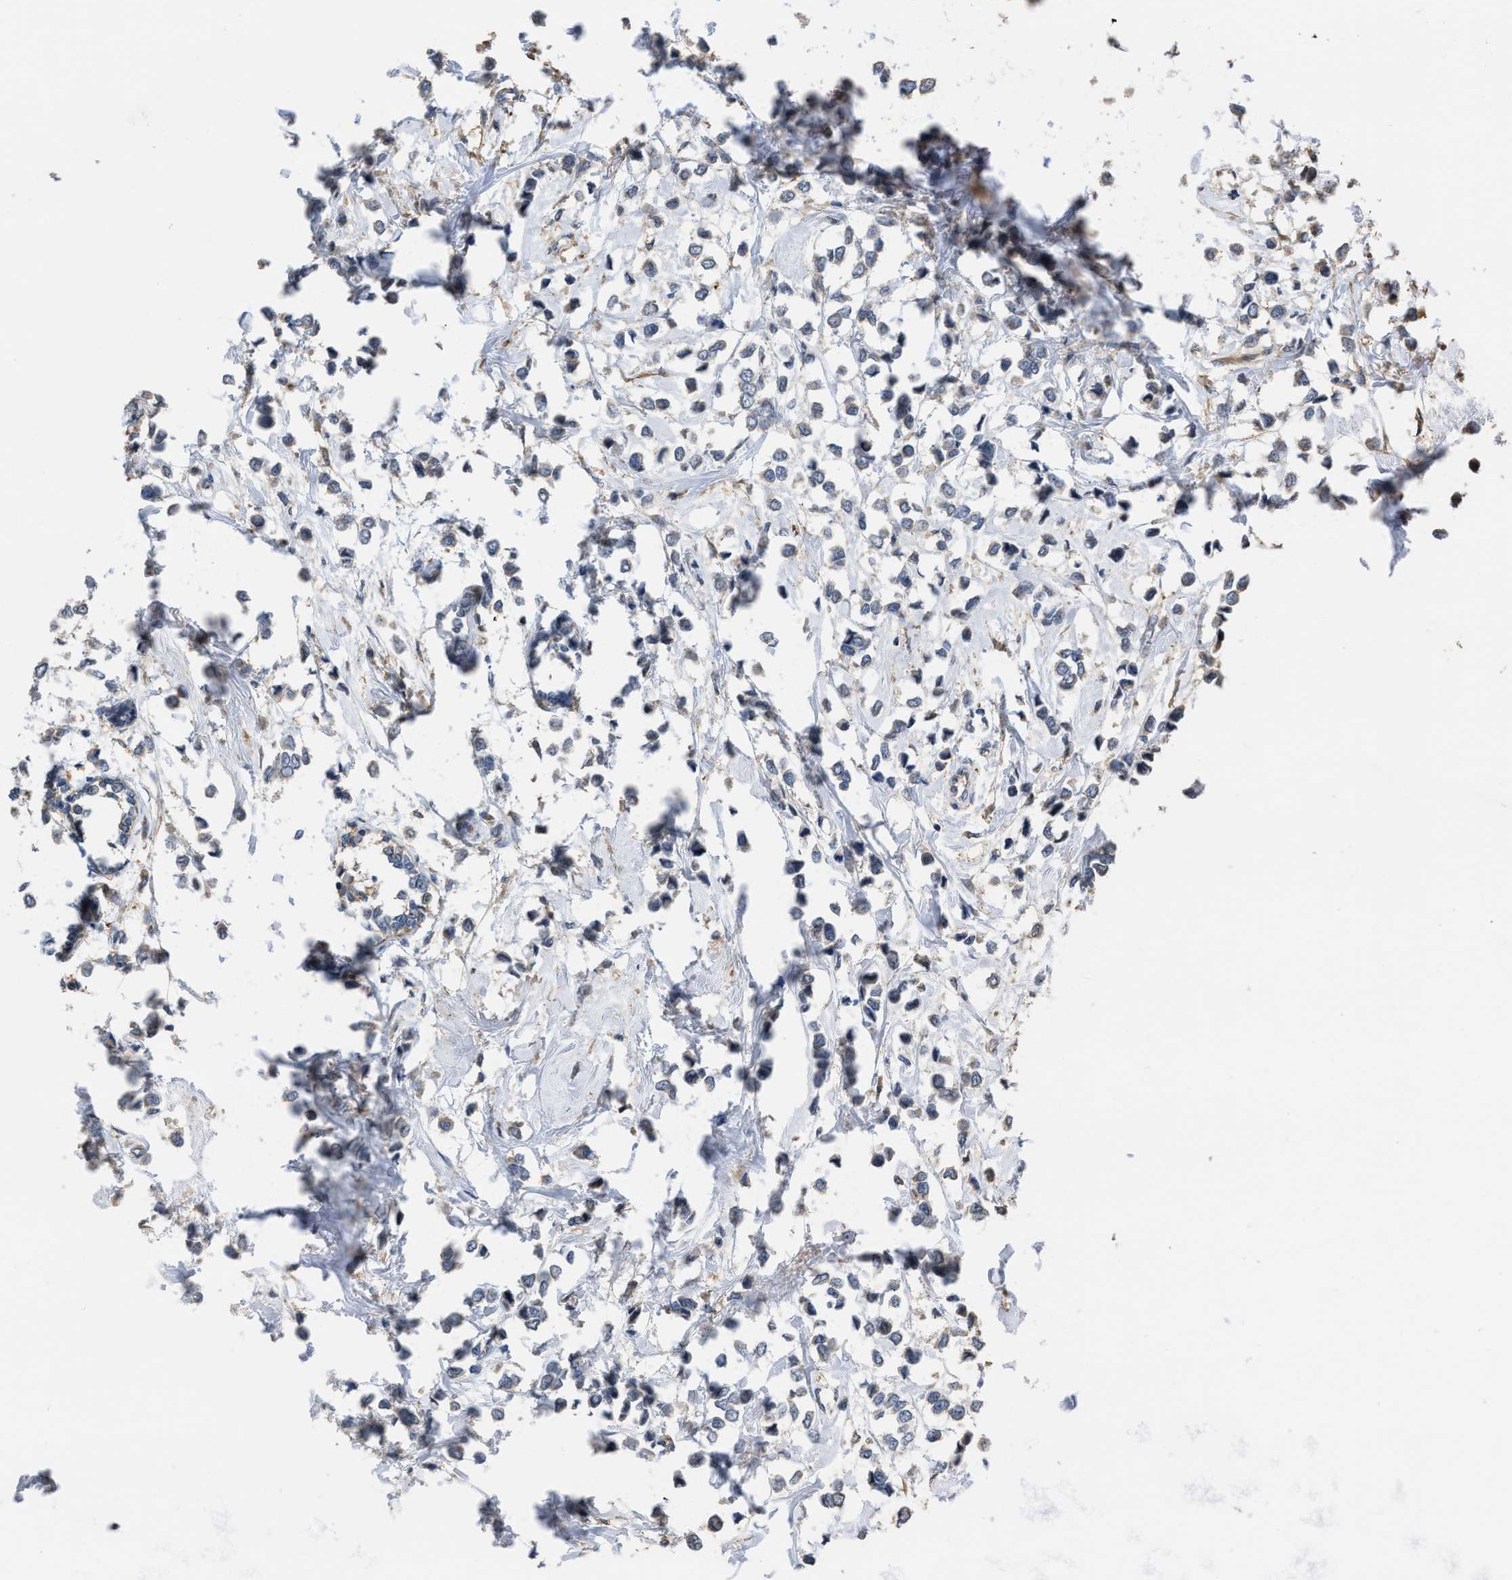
{"staining": {"intensity": "negative", "quantity": "none", "location": "none"}, "tissue": "breast cancer", "cell_type": "Tumor cells", "image_type": "cancer", "snomed": [{"axis": "morphology", "description": "Lobular carcinoma"}, {"axis": "topography", "description": "Breast"}], "caption": "Breast cancer (lobular carcinoma) stained for a protein using immunohistochemistry (IHC) shows no expression tumor cells.", "gene": "SLC4A11", "patient": {"sex": "female", "age": 51}}